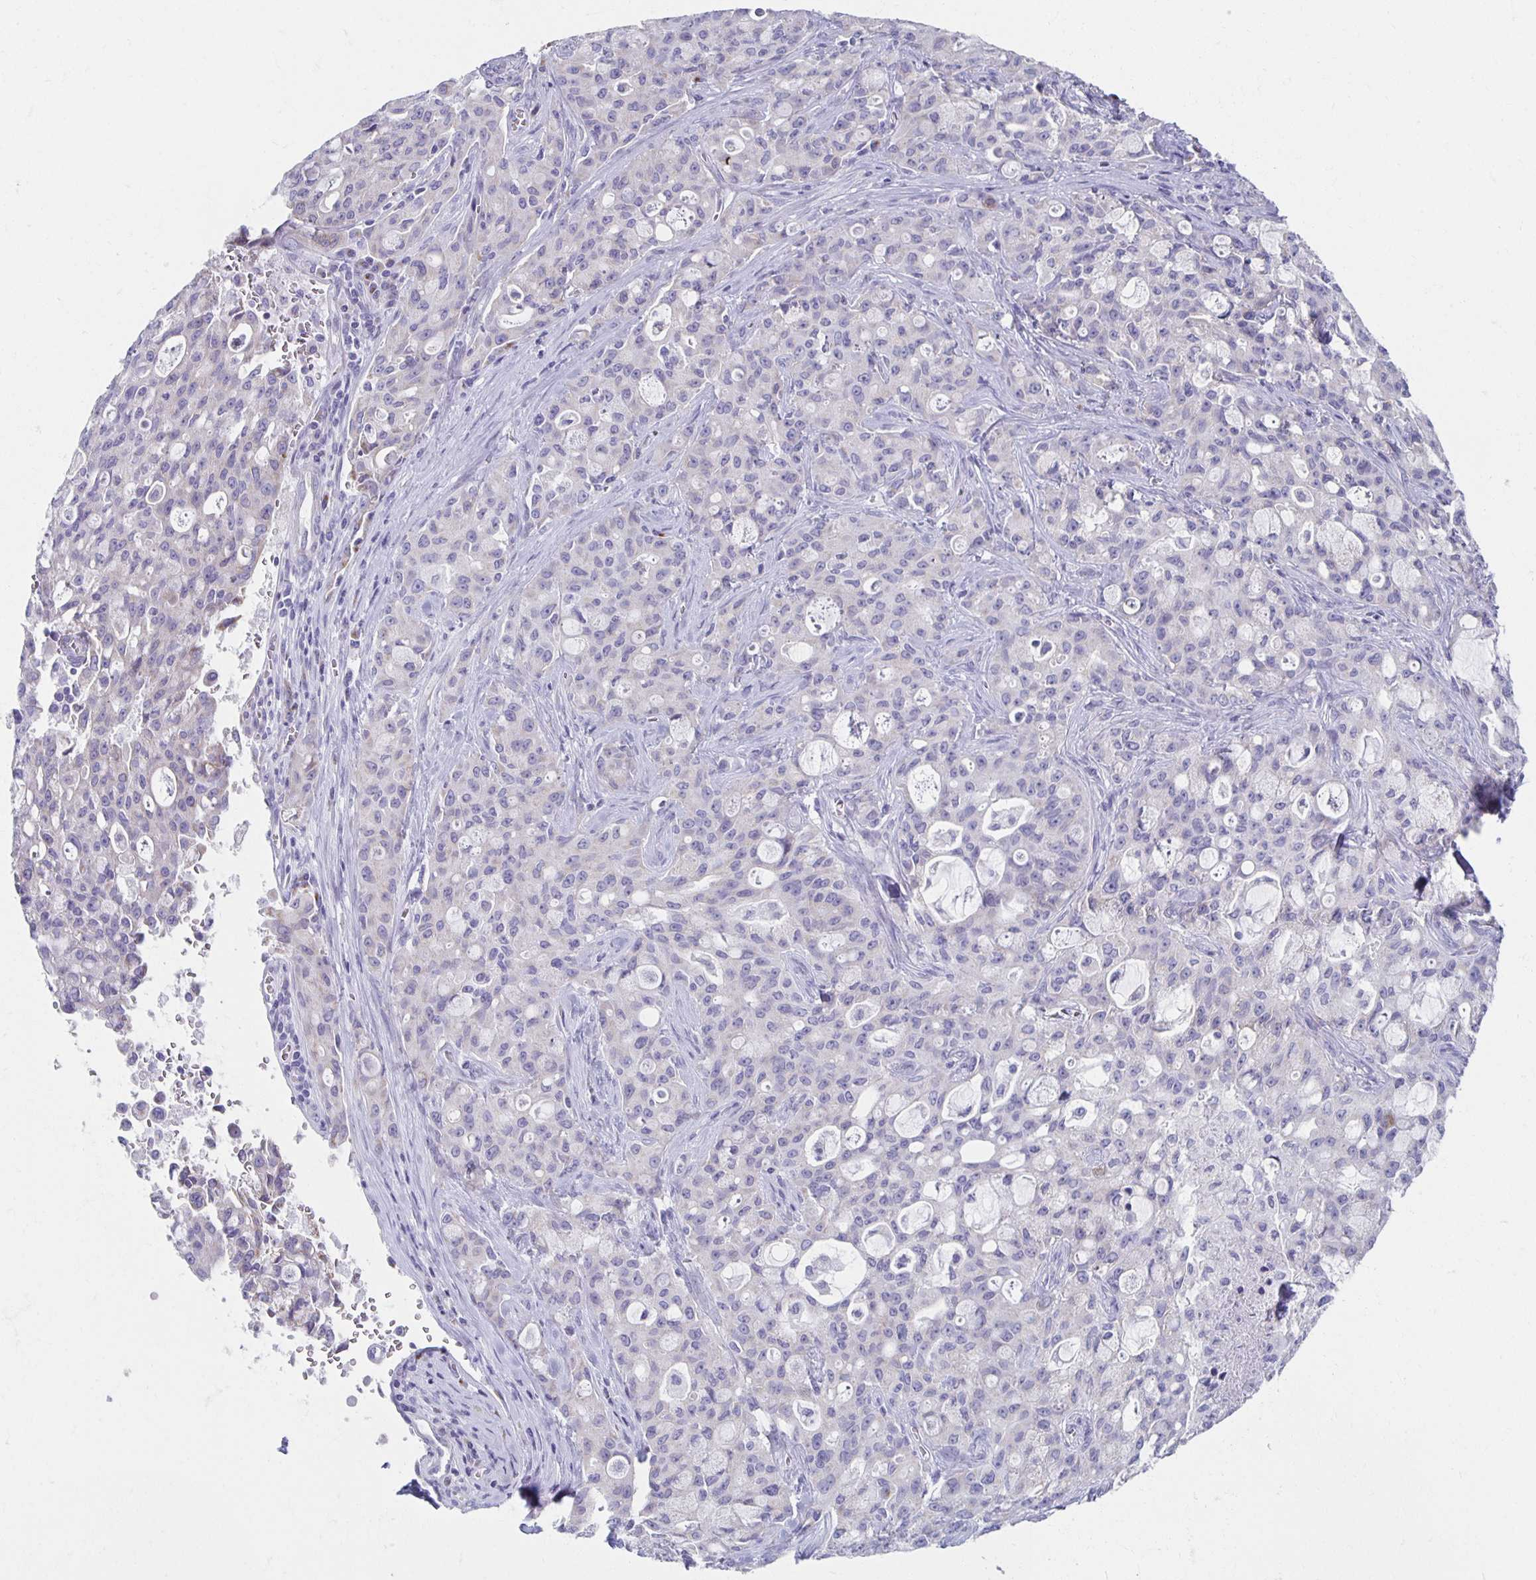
{"staining": {"intensity": "negative", "quantity": "none", "location": "none"}, "tissue": "lung cancer", "cell_type": "Tumor cells", "image_type": "cancer", "snomed": [{"axis": "morphology", "description": "Adenocarcinoma, NOS"}, {"axis": "topography", "description": "Lung"}], "caption": "Human lung adenocarcinoma stained for a protein using immunohistochemistry exhibits no positivity in tumor cells.", "gene": "TEX44", "patient": {"sex": "female", "age": 44}}